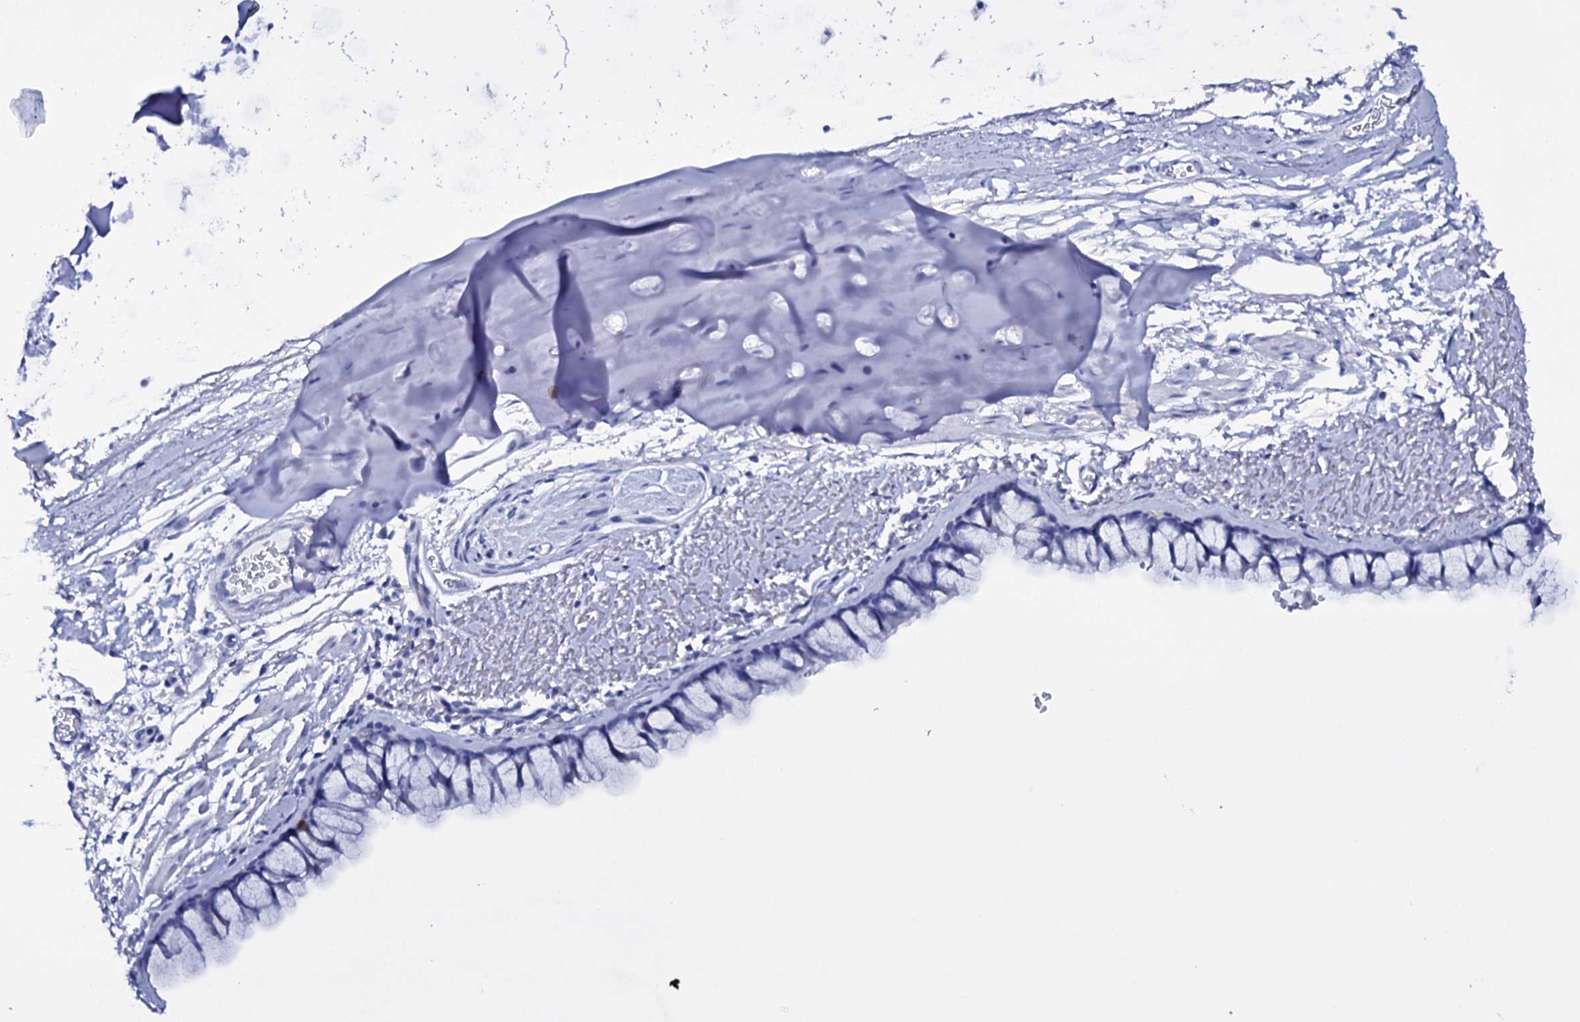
{"staining": {"intensity": "negative", "quantity": "none", "location": "none"}, "tissue": "bronchus", "cell_type": "Respiratory epithelial cells", "image_type": "normal", "snomed": [{"axis": "morphology", "description": "Normal tissue, NOS"}, {"axis": "topography", "description": "Bronchus"}], "caption": "The histopathology image reveals no significant staining in respiratory epithelial cells of bronchus.", "gene": "ITPRID2", "patient": {"sex": "male", "age": 65}}